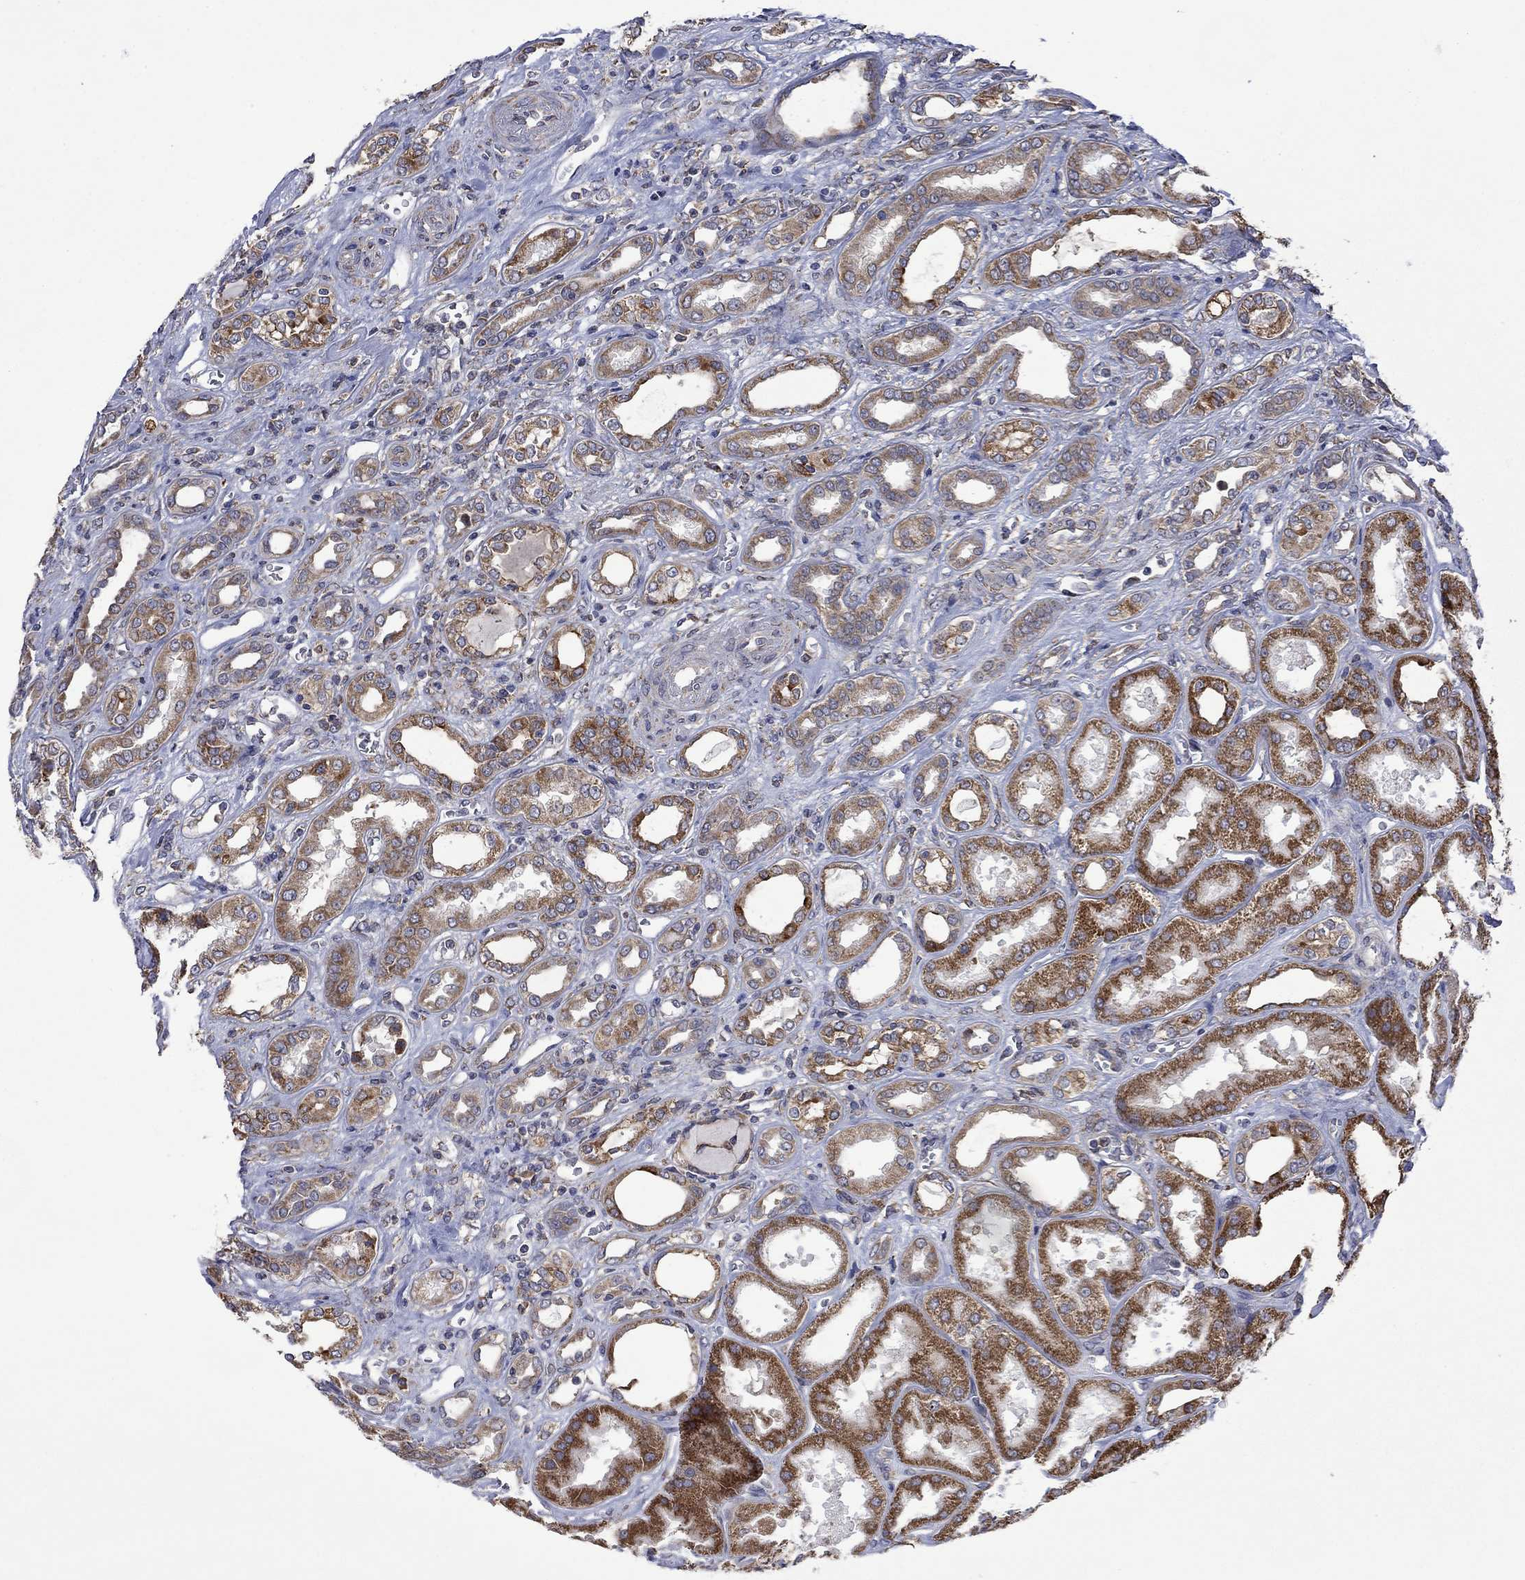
{"staining": {"intensity": "strong", "quantity": "25%-75%", "location": "cytoplasmic/membranous"}, "tissue": "renal cancer", "cell_type": "Tumor cells", "image_type": "cancer", "snomed": [{"axis": "morphology", "description": "Adenocarcinoma, NOS"}, {"axis": "topography", "description": "Kidney"}], "caption": "Renal cancer (adenocarcinoma) tissue shows strong cytoplasmic/membranous positivity in about 25%-75% of tumor cells", "gene": "FURIN", "patient": {"sex": "male", "age": 63}}